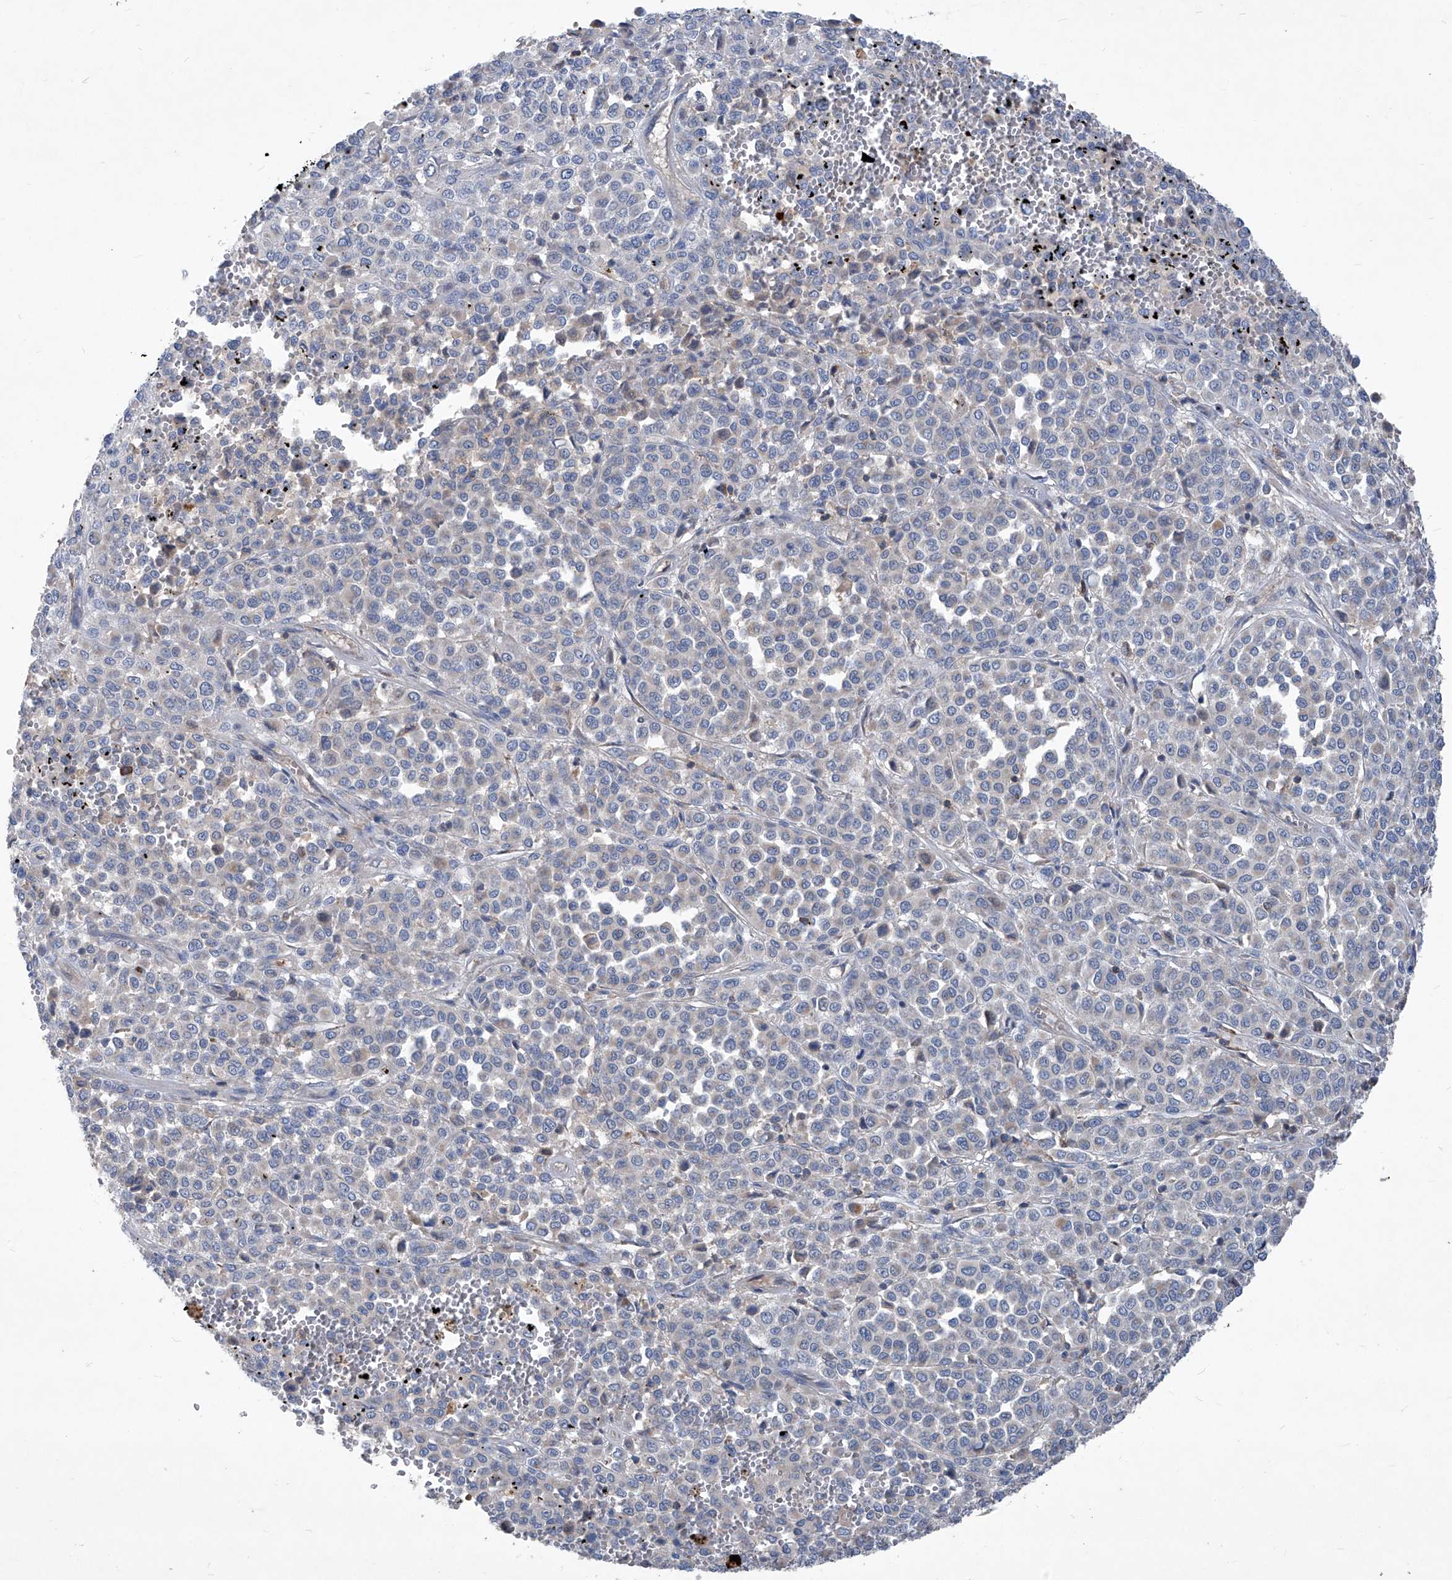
{"staining": {"intensity": "negative", "quantity": "none", "location": "none"}, "tissue": "melanoma", "cell_type": "Tumor cells", "image_type": "cancer", "snomed": [{"axis": "morphology", "description": "Malignant melanoma, Metastatic site"}, {"axis": "topography", "description": "Pancreas"}], "caption": "Immunohistochemical staining of human melanoma displays no significant staining in tumor cells.", "gene": "EPHA8", "patient": {"sex": "female", "age": 30}}